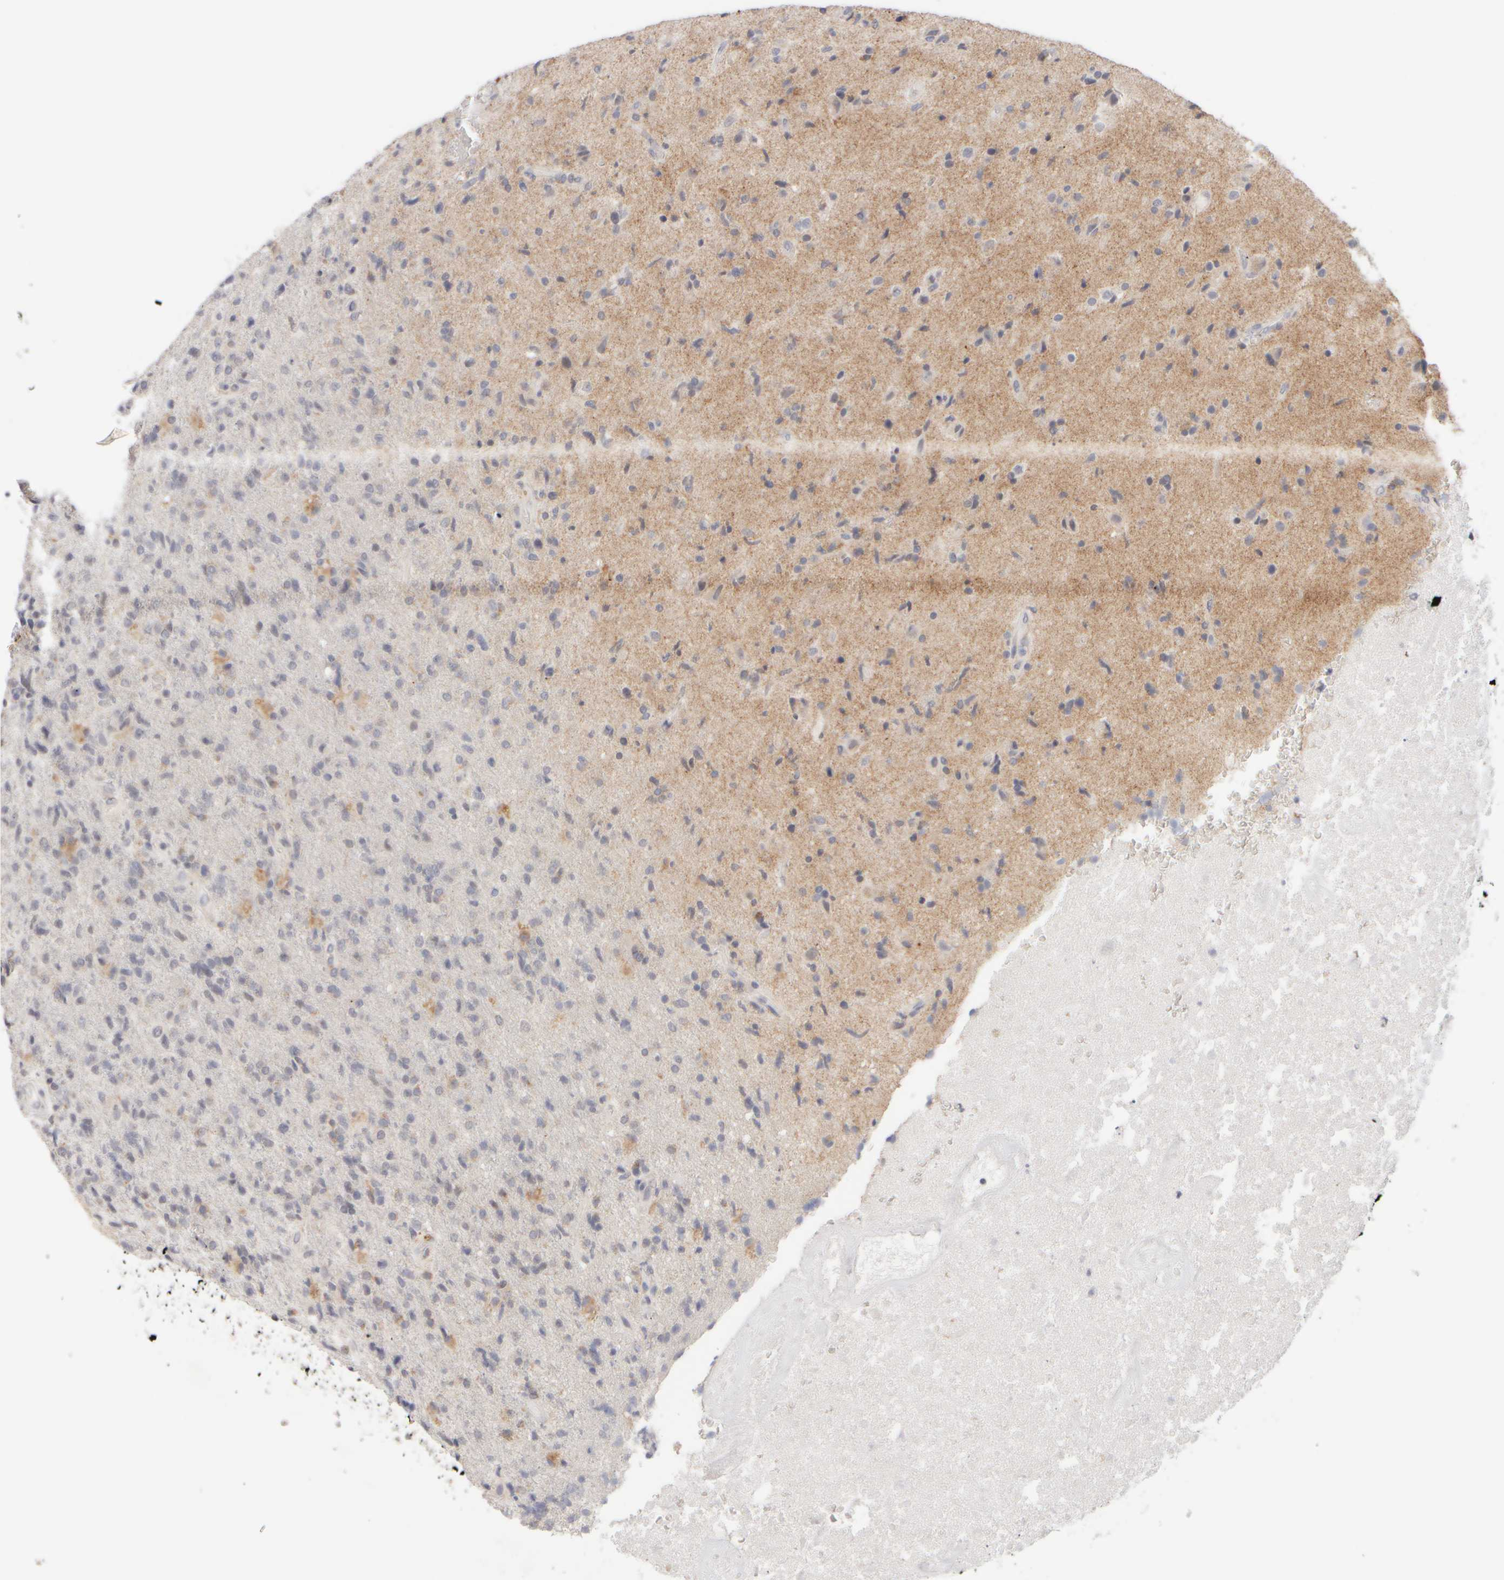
{"staining": {"intensity": "negative", "quantity": "none", "location": "none"}, "tissue": "glioma", "cell_type": "Tumor cells", "image_type": "cancer", "snomed": [{"axis": "morphology", "description": "Glioma, malignant, High grade"}, {"axis": "topography", "description": "Brain"}], "caption": "Tumor cells show no significant positivity in glioma. Nuclei are stained in blue.", "gene": "ZNF112", "patient": {"sex": "male", "age": 72}}